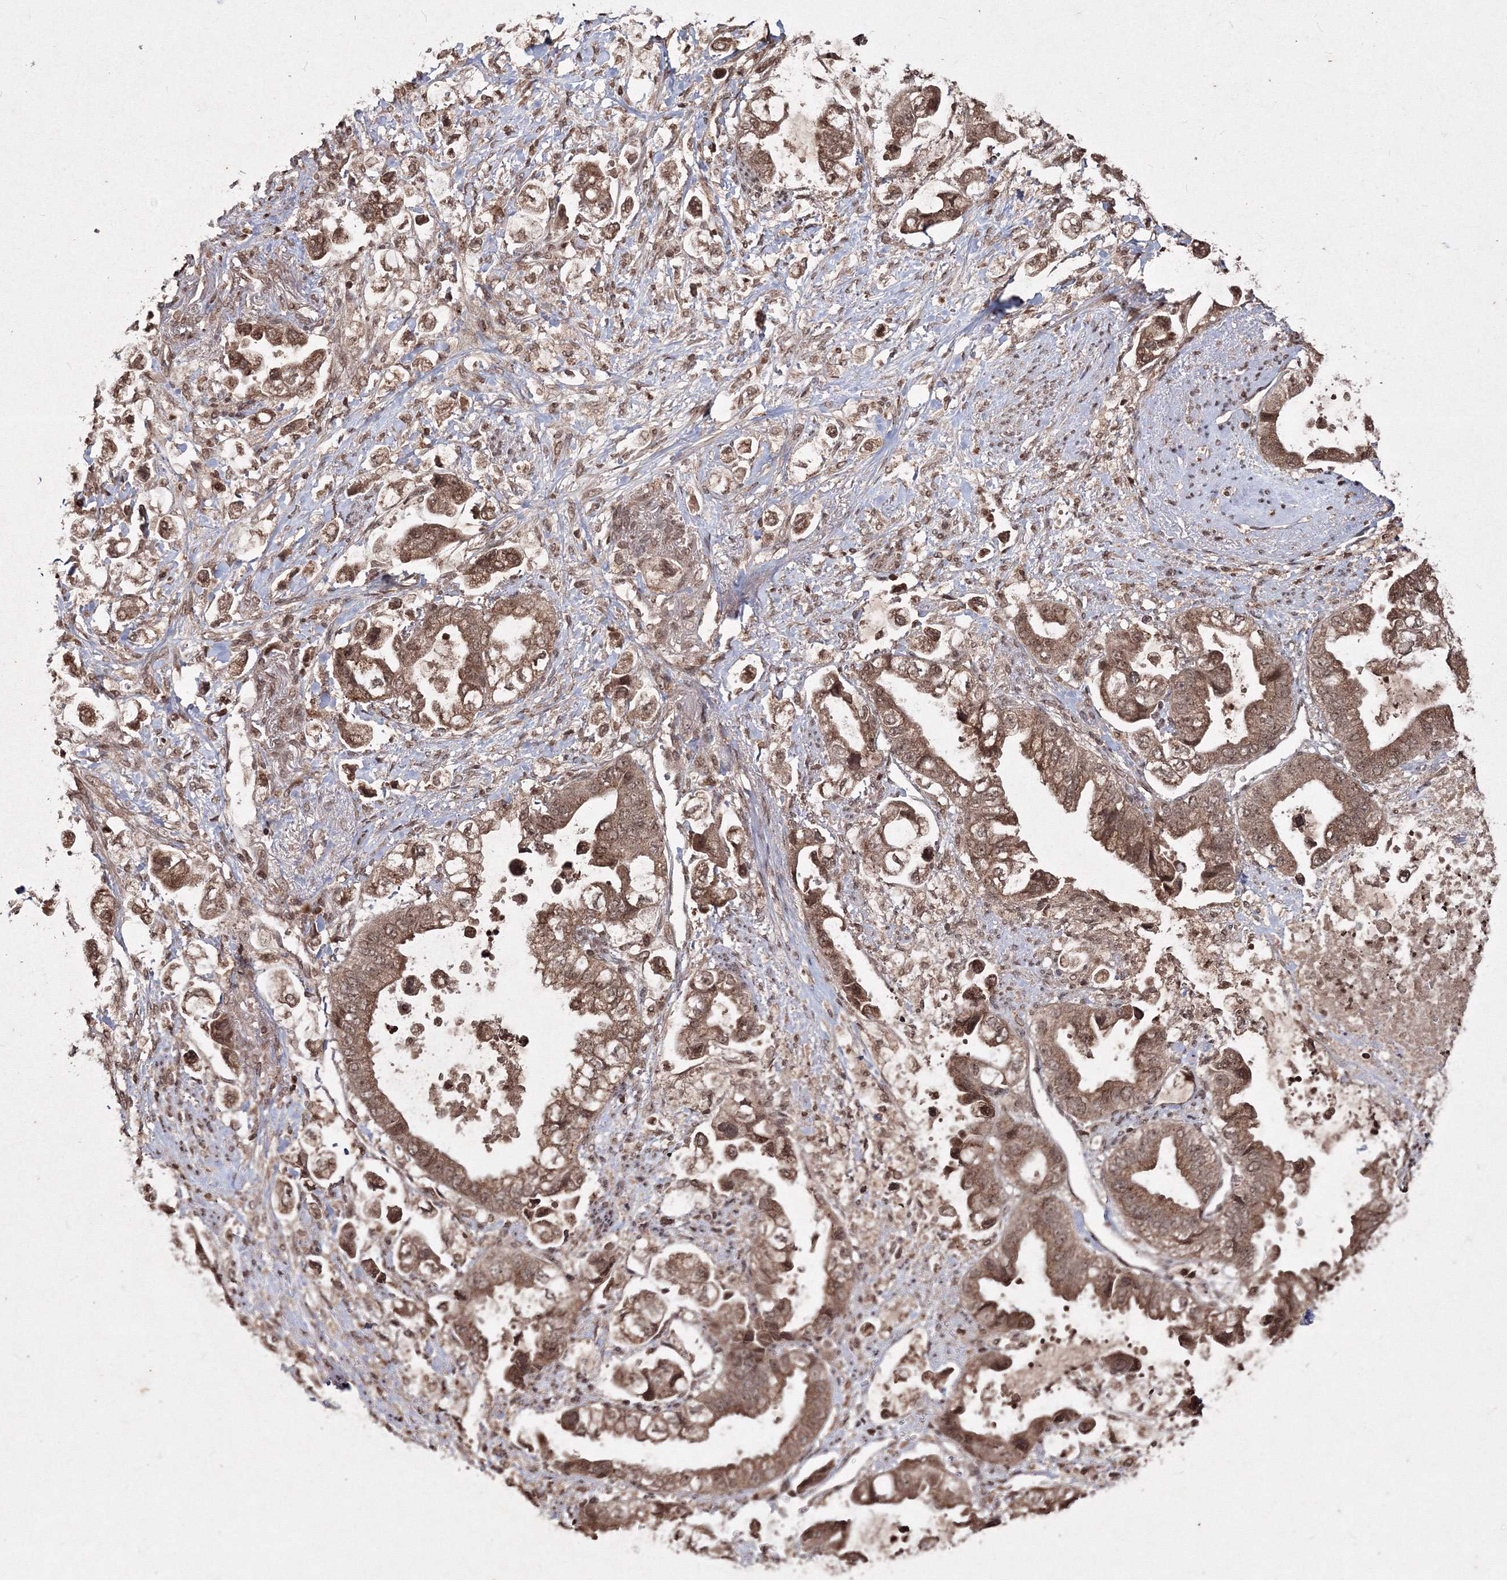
{"staining": {"intensity": "strong", "quantity": ">75%", "location": "cytoplasmic/membranous,nuclear"}, "tissue": "stomach cancer", "cell_type": "Tumor cells", "image_type": "cancer", "snomed": [{"axis": "morphology", "description": "Adenocarcinoma, NOS"}, {"axis": "topography", "description": "Stomach"}], "caption": "Tumor cells show high levels of strong cytoplasmic/membranous and nuclear staining in about >75% of cells in human adenocarcinoma (stomach).", "gene": "PEX13", "patient": {"sex": "male", "age": 62}}